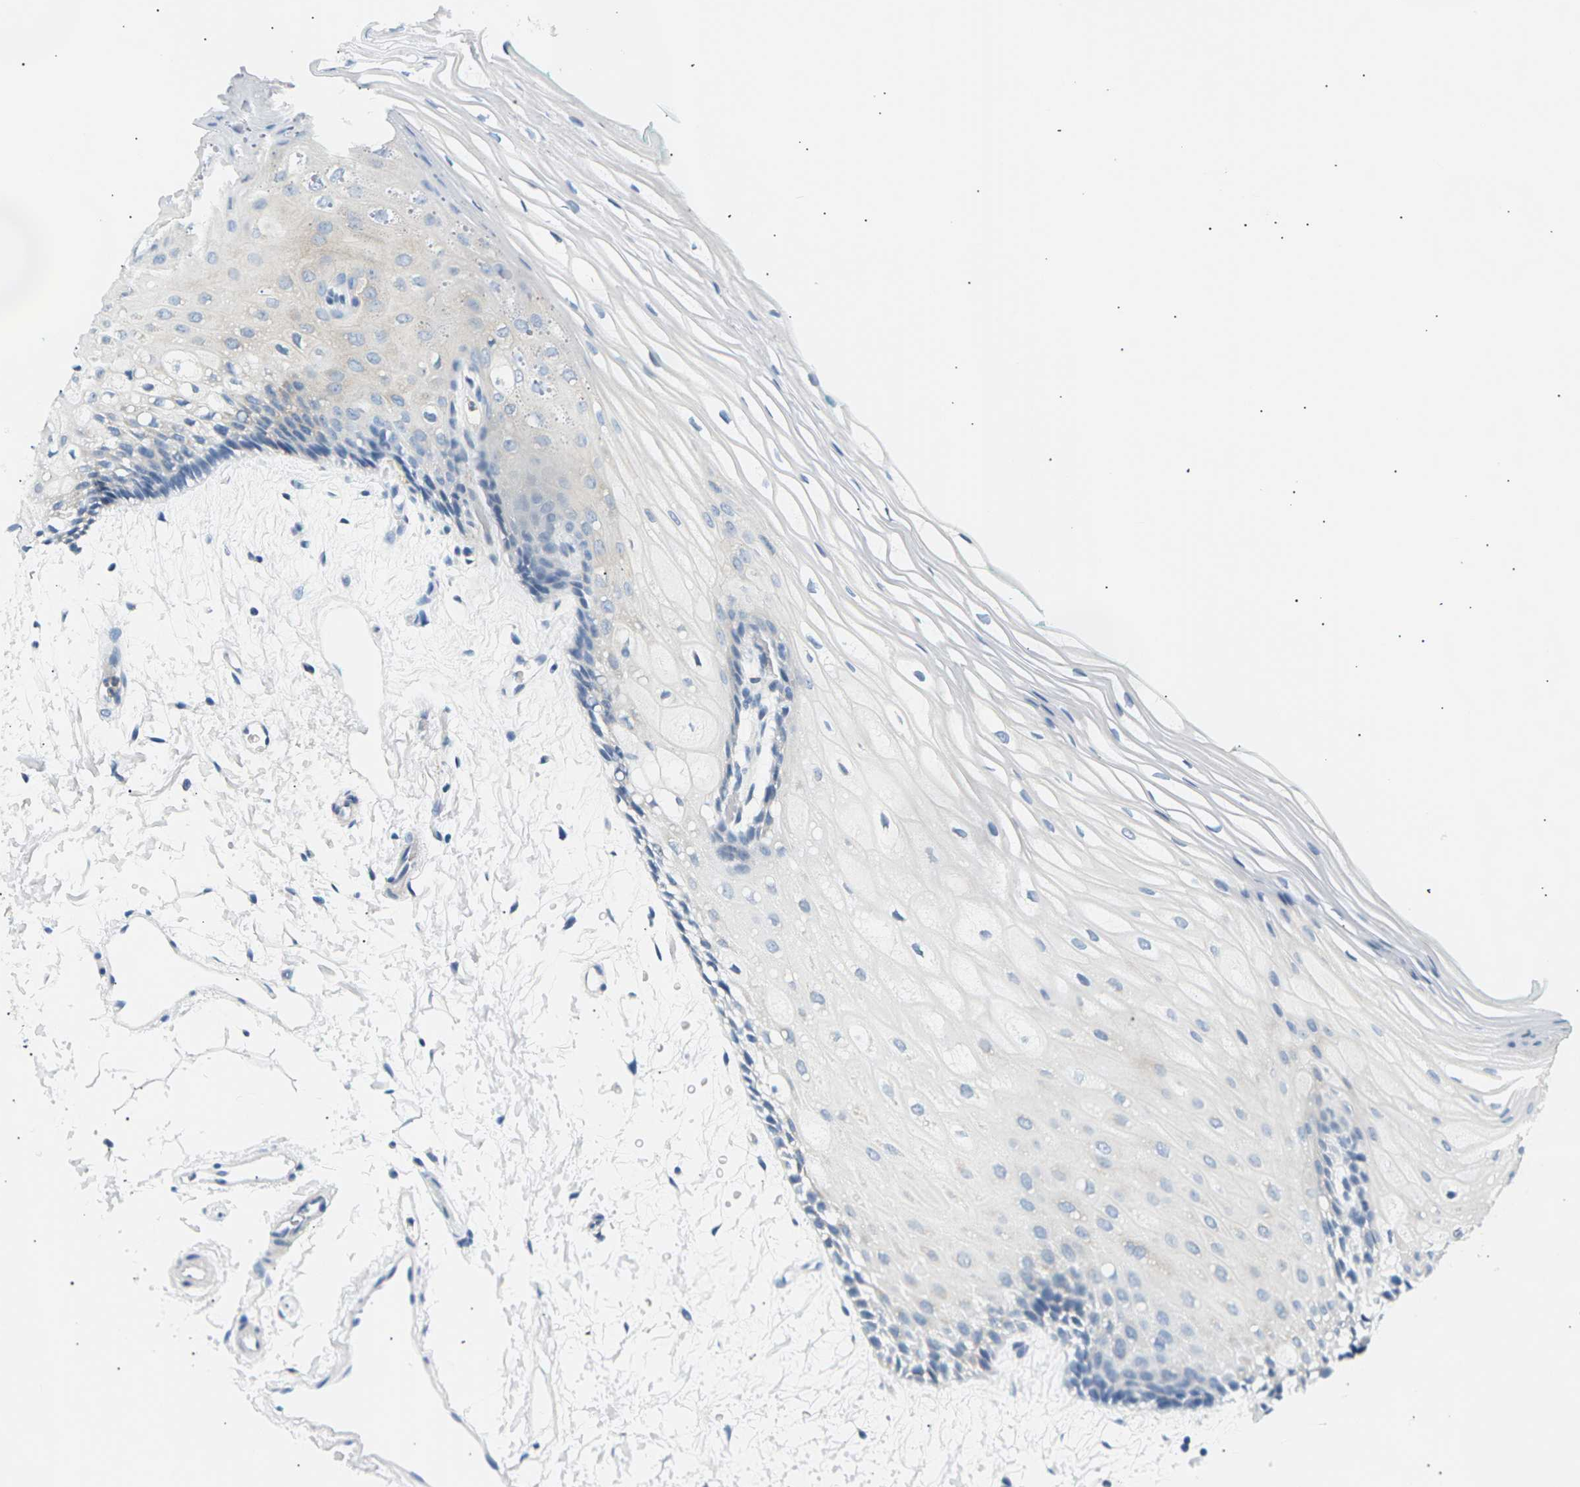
{"staining": {"intensity": "negative", "quantity": "none", "location": "none"}, "tissue": "oral mucosa", "cell_type": "Squamous epithelial cells", "image_type": "normal", "snomed": [{"axis": "morphology", "description": "Normal tissue, NOS"}, {"axis": "topography", "description": "Skeletal muscle"}, {"axis": "topography", "description": "Oral tissue"}, {"axis": "topography", "description": "Peripheral nerve tissue"}], "caption": "This image is of normal oral mucosa stained with immunohistochemistry to label a protein in brown with the nuclei are counter-stained blue. There is no staining in squamous epithelial cells.", "gene": "SEPTIN5", "patient": {"sex": "female", "age": 84}}